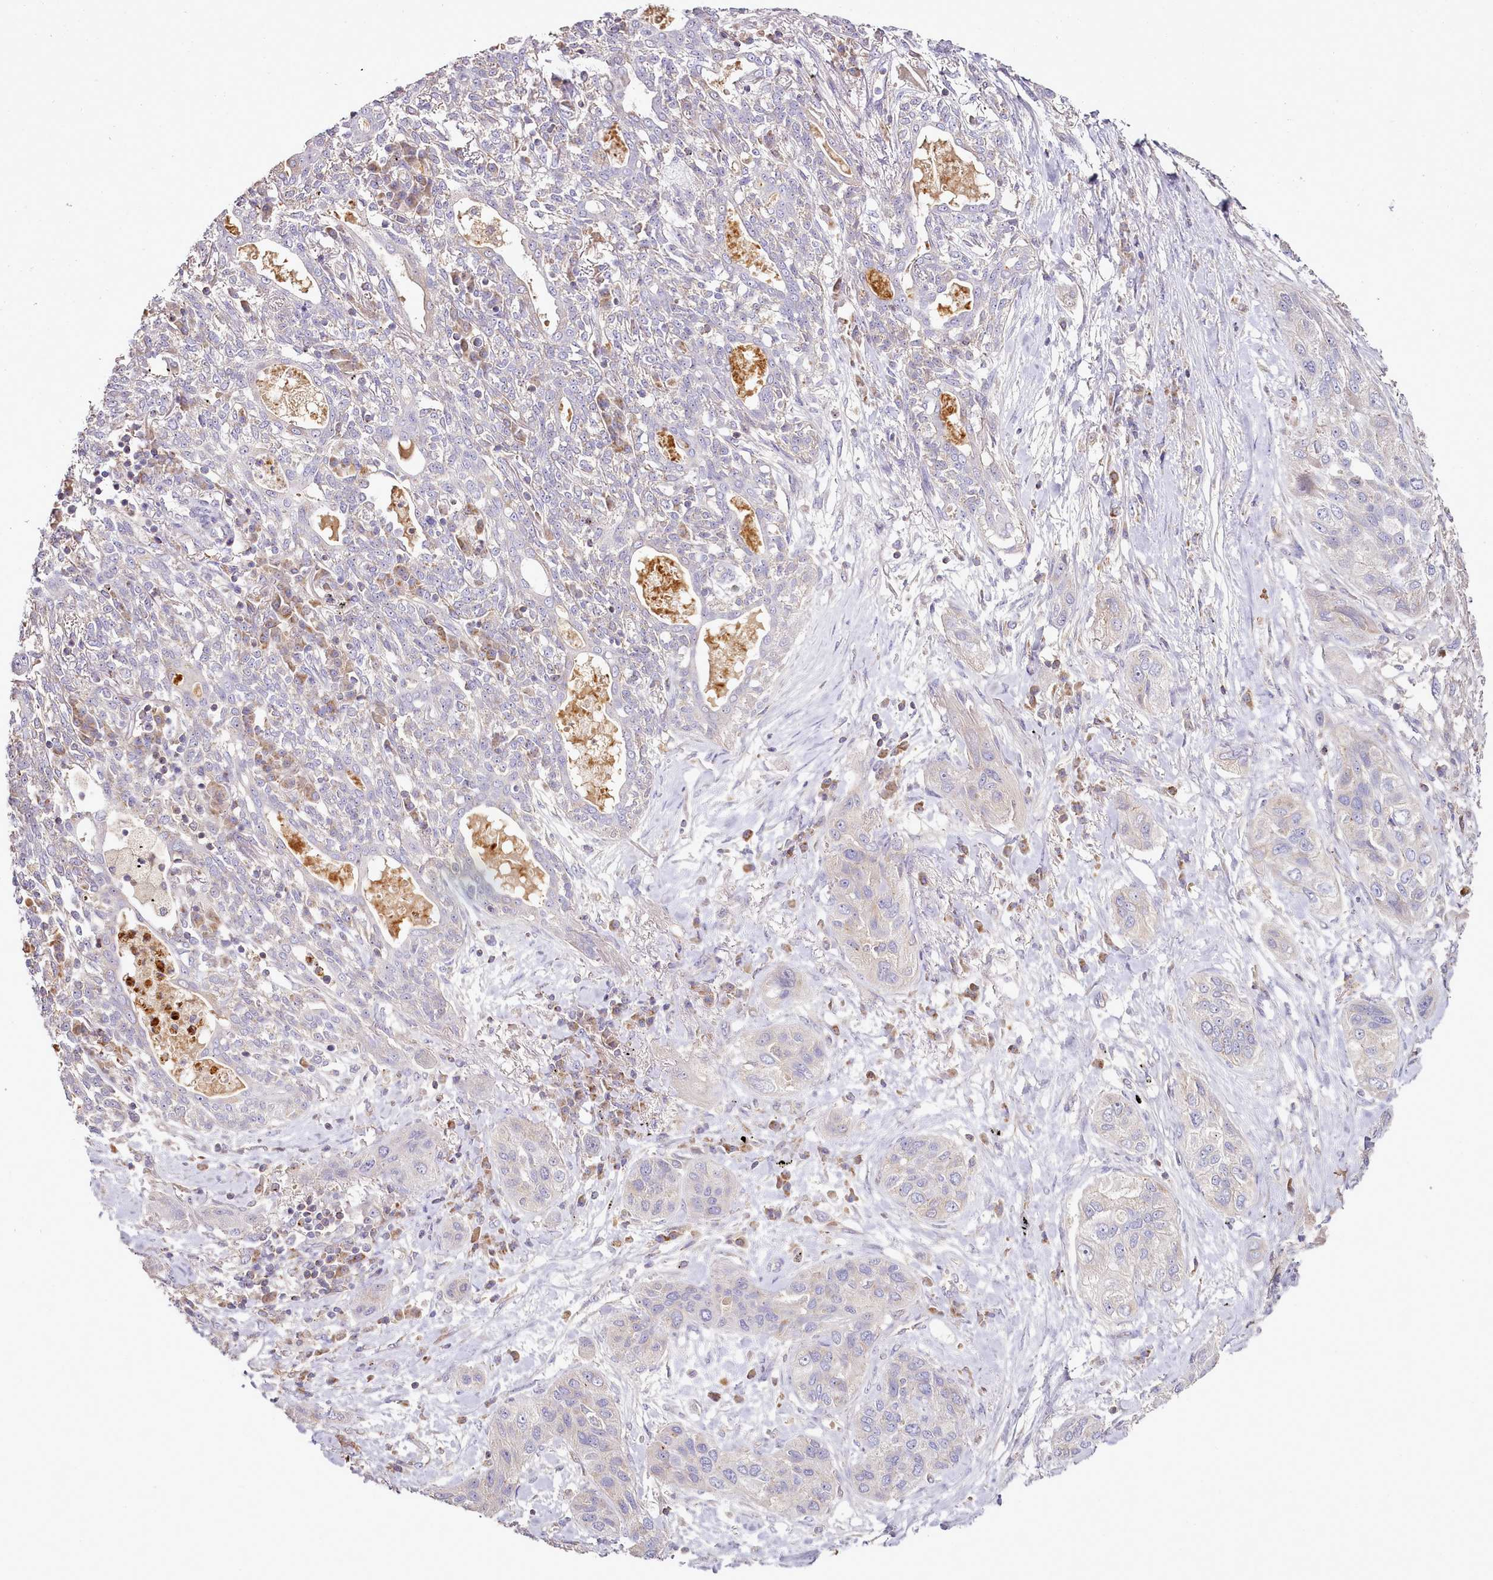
{"staining": {"intensity": "negative", "quantity": "none", "location": "none"}, "tissue": "lung cancer", "cell_type": "Tumor cells", "image_type": "cancer", "snomed": [{"axis": "morphology", "description": "Squamous cell carcinoma, NOS"}, {"axis": "topography", "description": "Lung"}], "caption": "The photomicrograph reveals no staining of tumor cells in lung cancer (squamous cell carcinoma).", "gene": "ACSS1", "patient": {"sex": "female", "age": 70}}